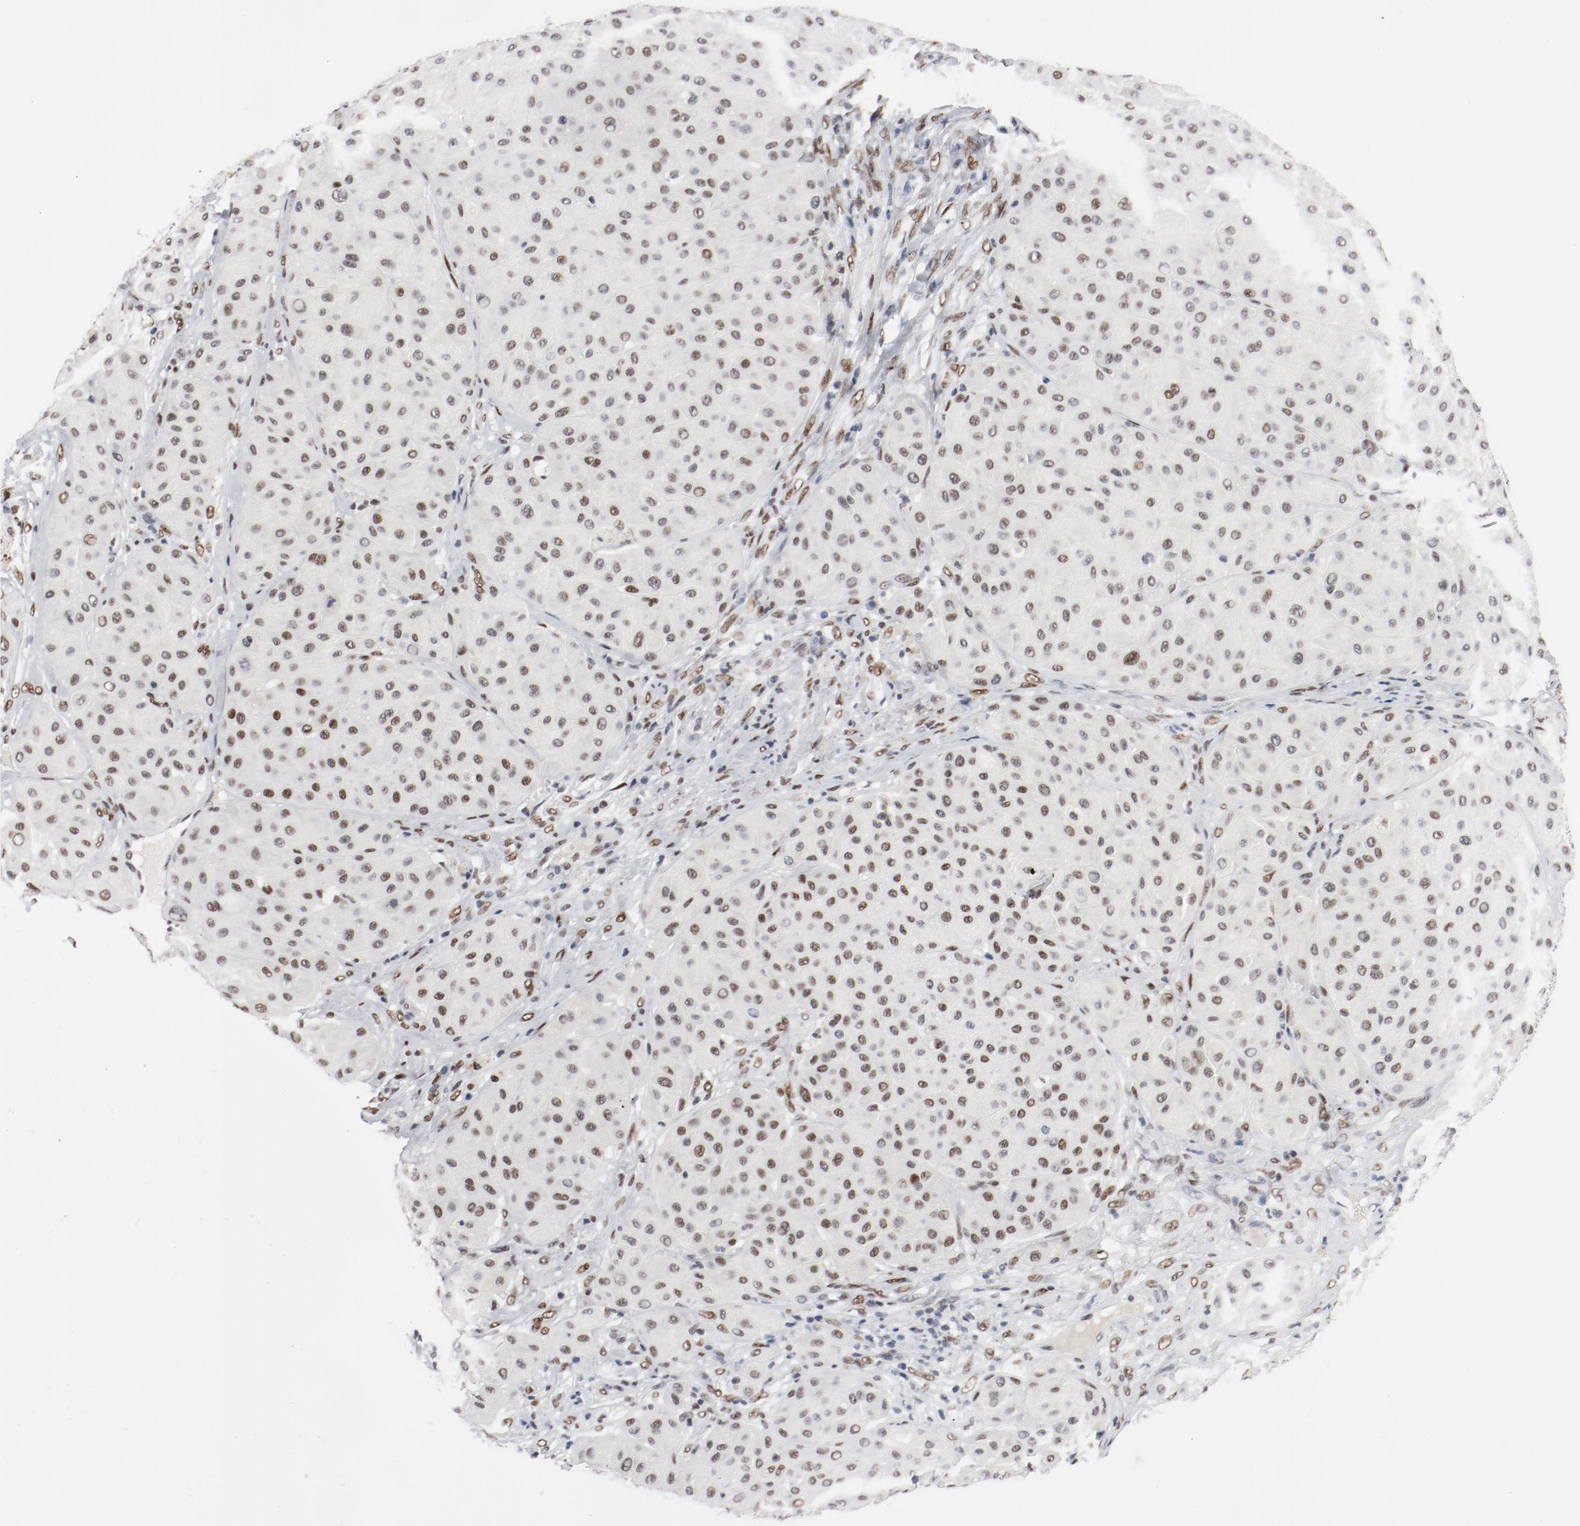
{"staining": {"intensity": "moderate", "quantity": ">75%", "location": "nuclear"}, "tissue": "melanoma", "cell_type": "Tumor cells", "image_type": "cancer", "snomed": [{"axis": "morphology", "description": "Normal tissue, NOS"}, {"axis": "morphology", "description": "Malignant melanoma, Metastatic site"}, {"axis": "topography", "description": "Skin"}], "caption": "IHC (DAB (3,3'-diaminobenzidine)) staining of melanoma displays moderate nuclear protein expression in approximately >75% of tumor cells.", "gene": "ARNT", "patient": {"sex": "male", "age": 41}}